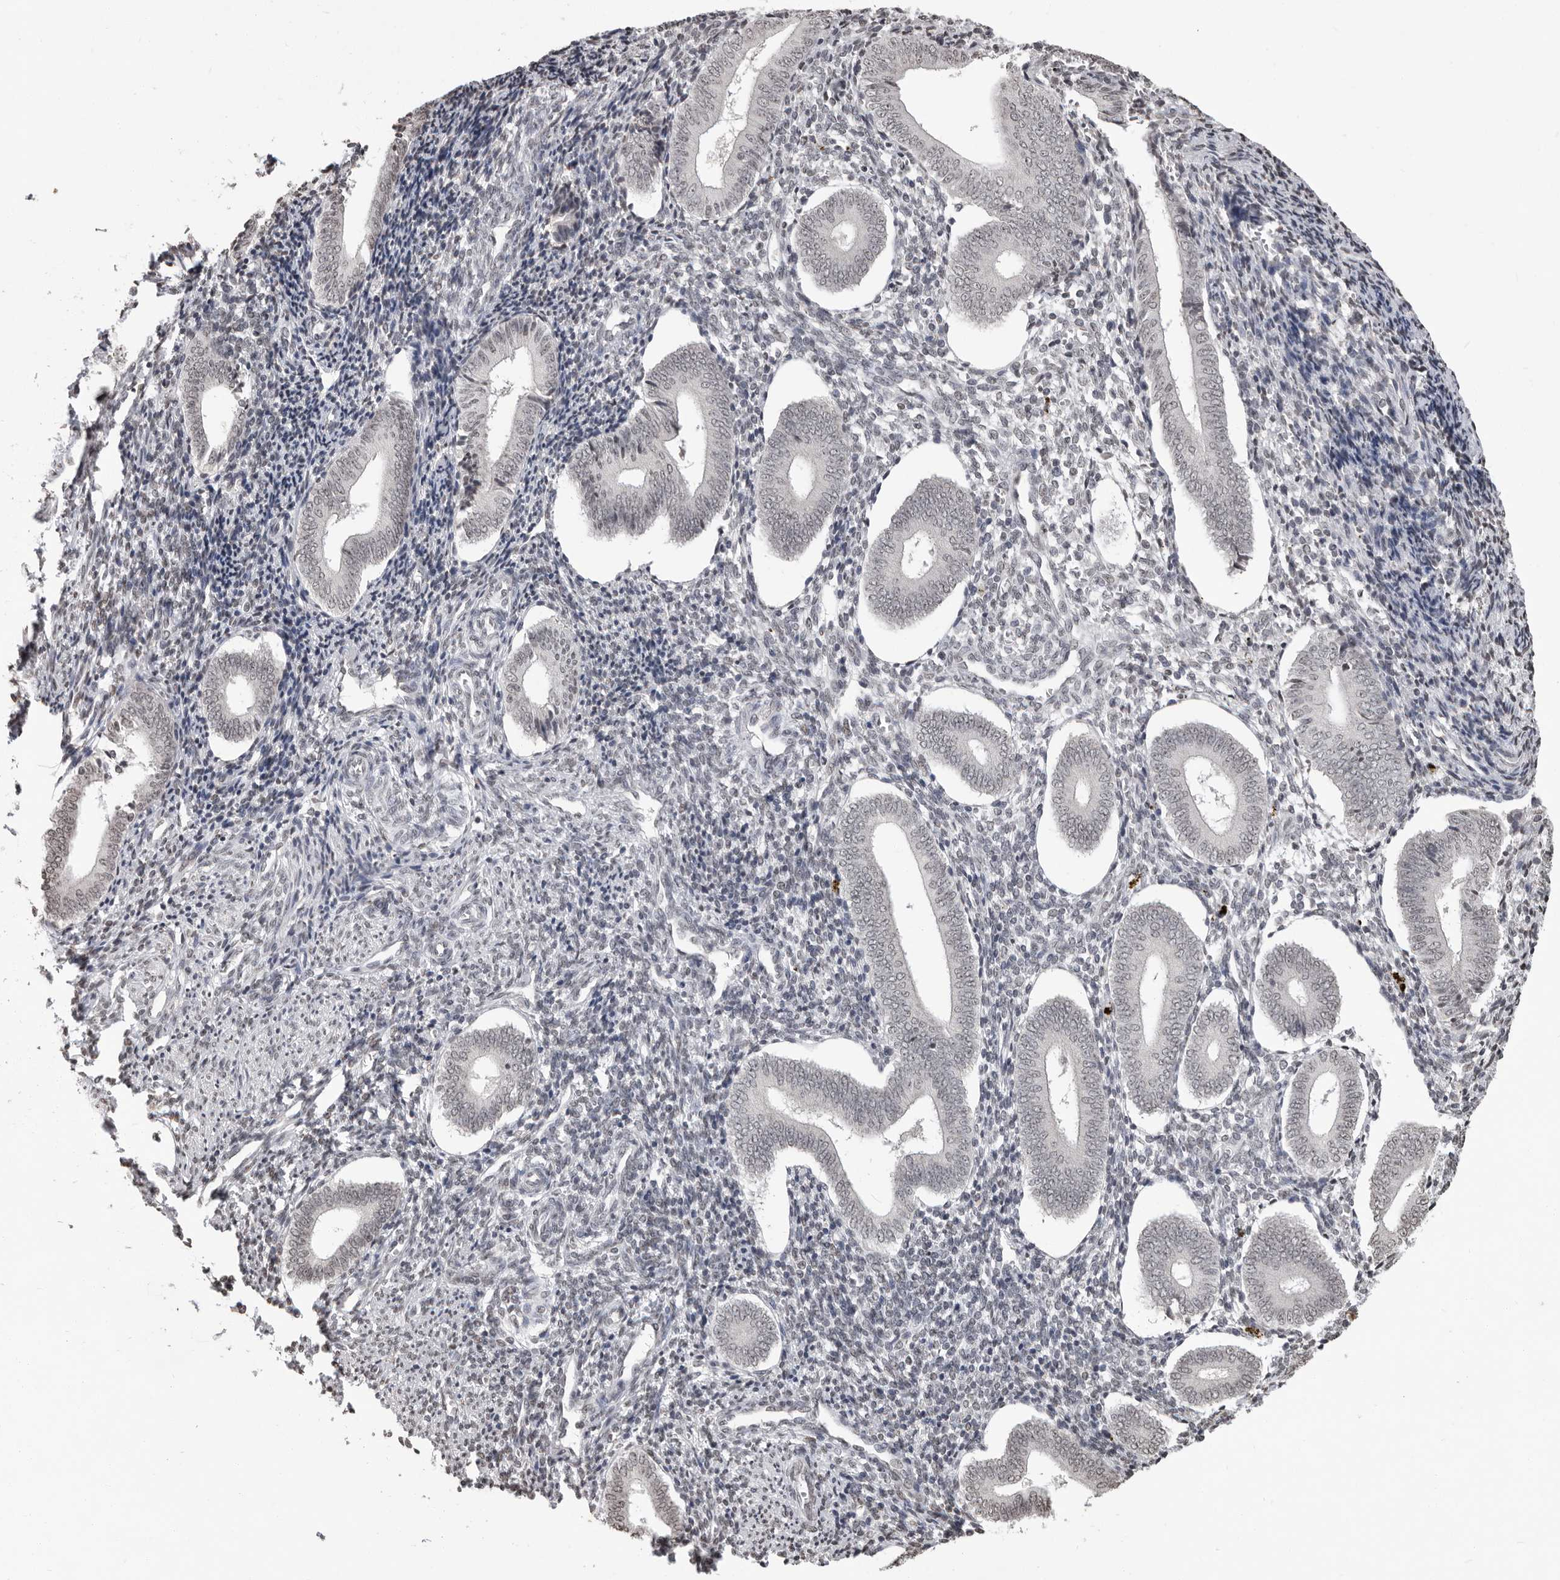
{"staining": {"intensity": "negative", "quantity": "none", "location": "none"}, "tissue": "endometrium", "cell_type": "Cells in endometrial stroma", "image_type": "normal", "snomed": [{"axis": "morphology", "description": "Normal tissue, NOS"}, {"axis": "topography", "description": "Uterus"}, {"axis": "topography", "description": "Endometrium"}], "caption": "Unremarkable endometrium was stained to show a protein in brown. There is no significant positivity in cells in endometrial stroma. (DAB immunohistochemistry, high magnification).", "gene": "WDR45", "patient": {"sex": "female", "age": 33}}